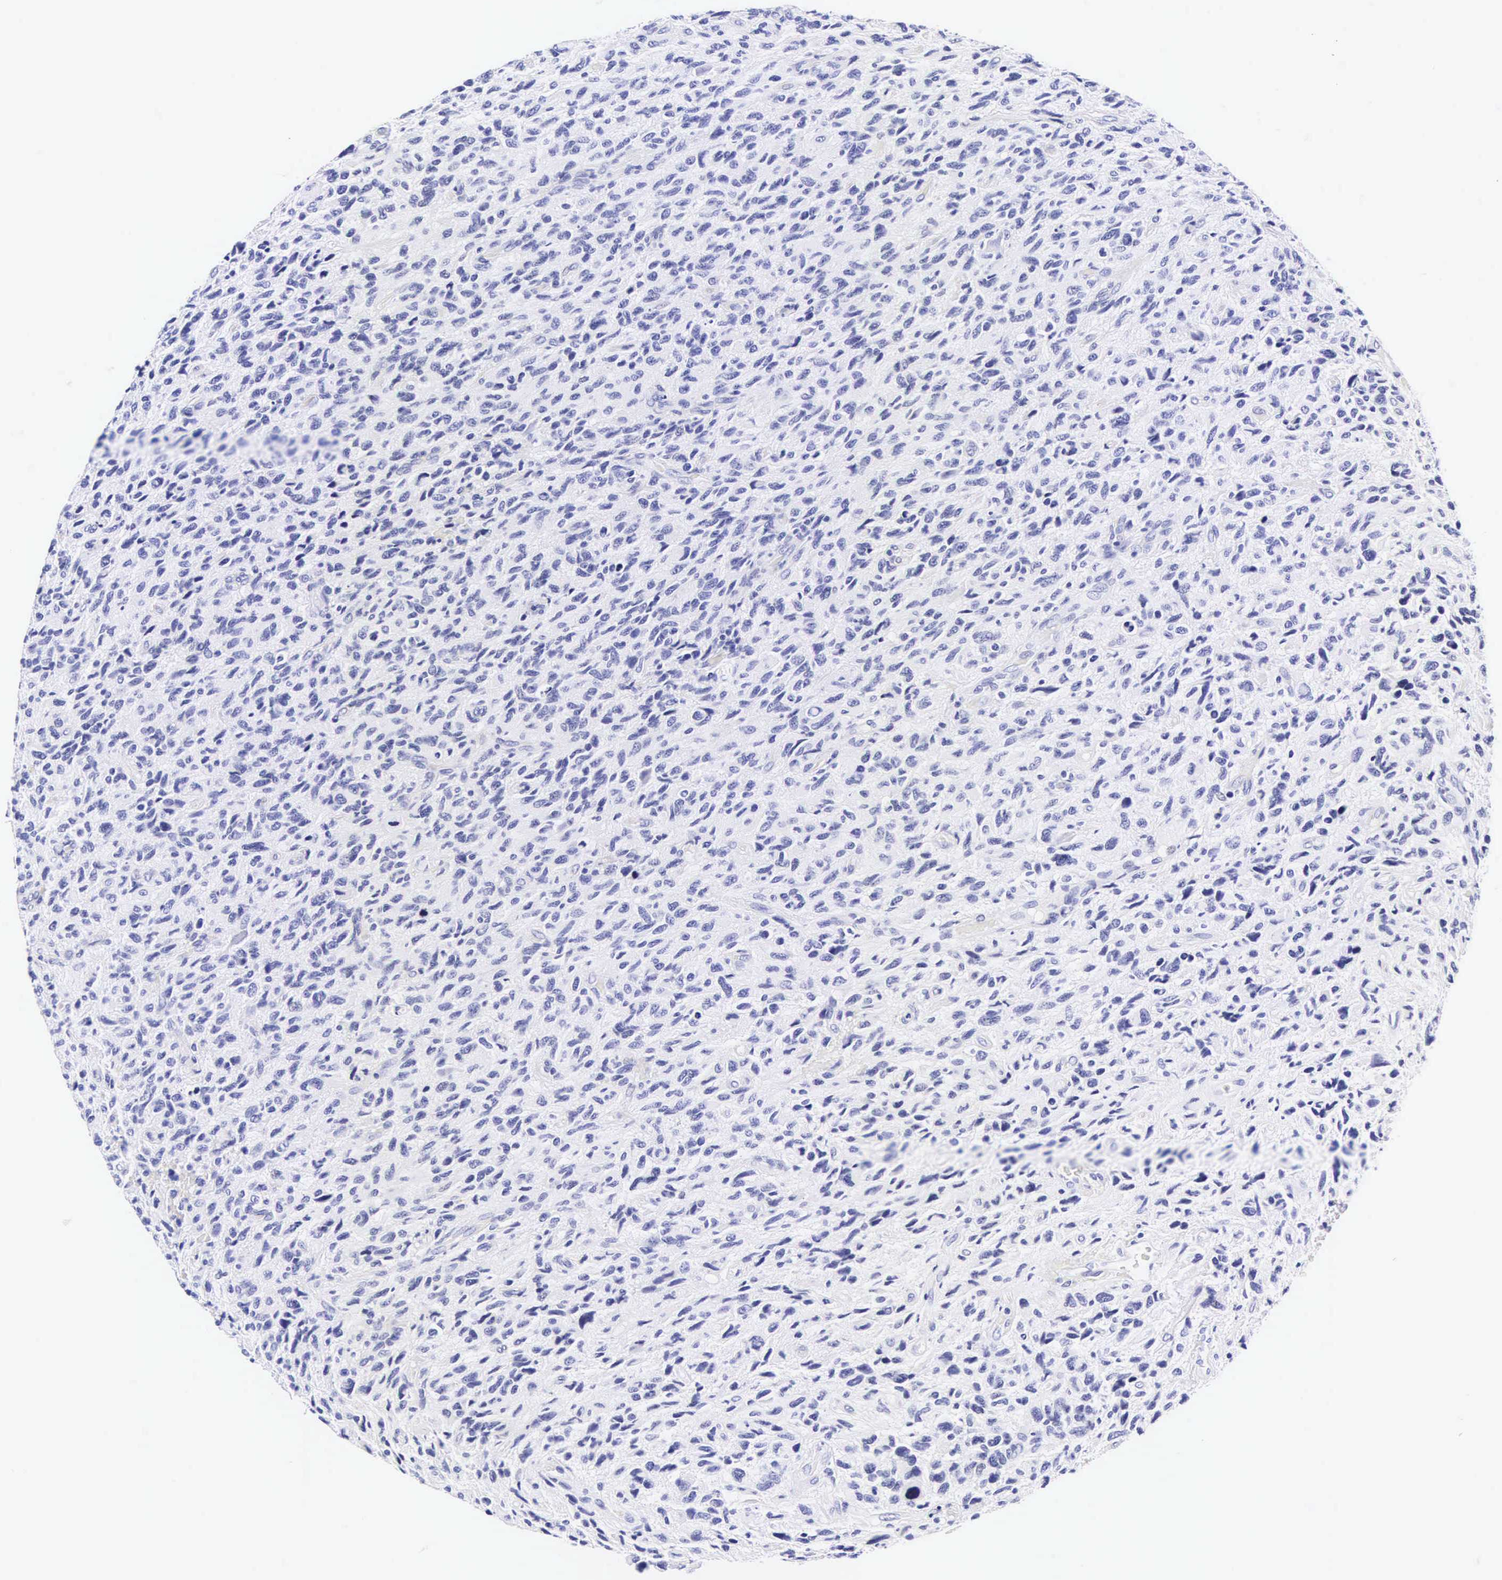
{"staining": {"intensity": "negative", "quantity": "none", "location": "none"}, "tissue": "glioma", "cell_type": "Tumor cells", "image_type": "cancer", "snomed": [{"axis": "morphology", "description": "Glioma, malignant, High grade"}, {"axis": "topography", "description": "Brain"}], "caption": "Human malignant glioma (high-grade) stained for a protein using immunohistochemistry (IHC) reveals no staining in tumor cells.", "gene": "CALD1", "patient": {"sex": "female", "age": 60}}